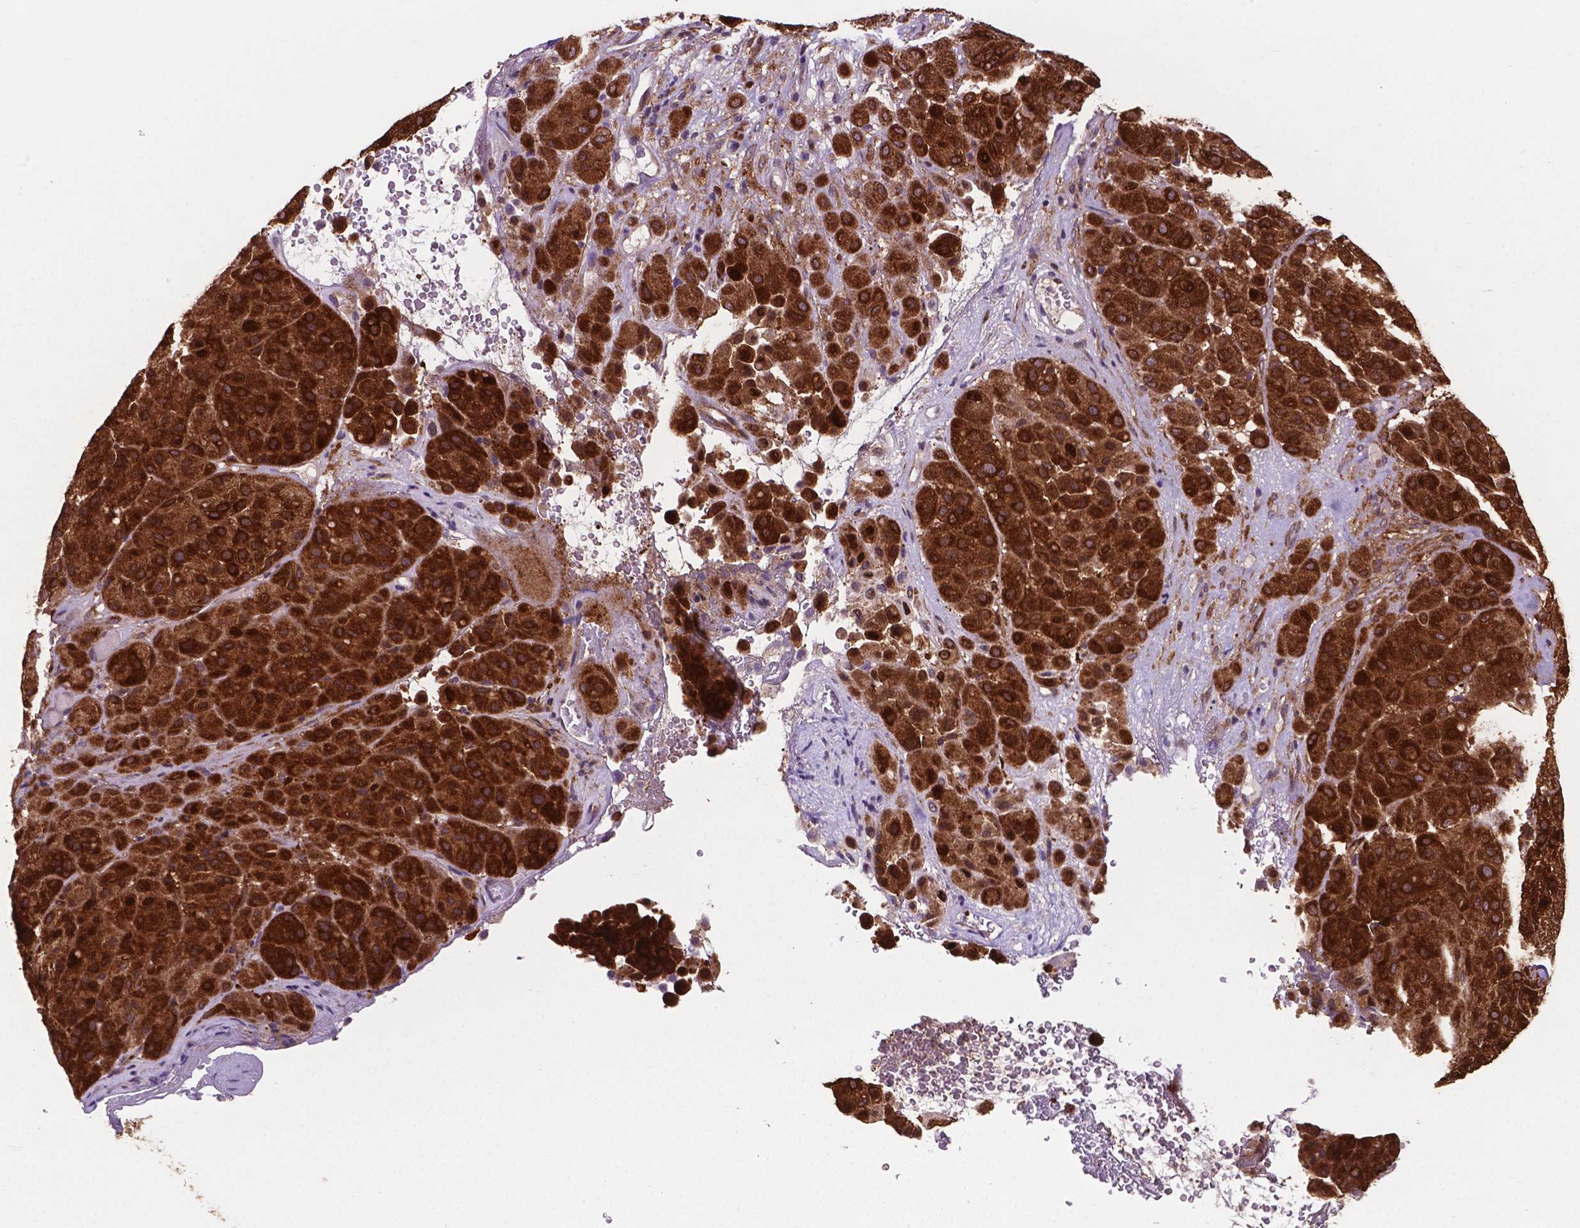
{"staining": {"intensity": "strong", "quantity": ">75%", "location": "cytoplasmic/membranous"}, "tissue": "melanoma", "cell_type": "Tumor cells", "image_type": "cancer", "snomed": [{"axis": "morphology", "description": "Malignant melanoma, Metastatic site"}, {"axis": "topography", "description": "Smooth muscle"}], "caption": "The immunohistochemical stain shows strong cytoplasmic/membranous expression in tumor cells of malignant melanoma (metastatic site) tissue.", "gene": "SMAD3", "patient": {"sex": "male", "age": 41}}